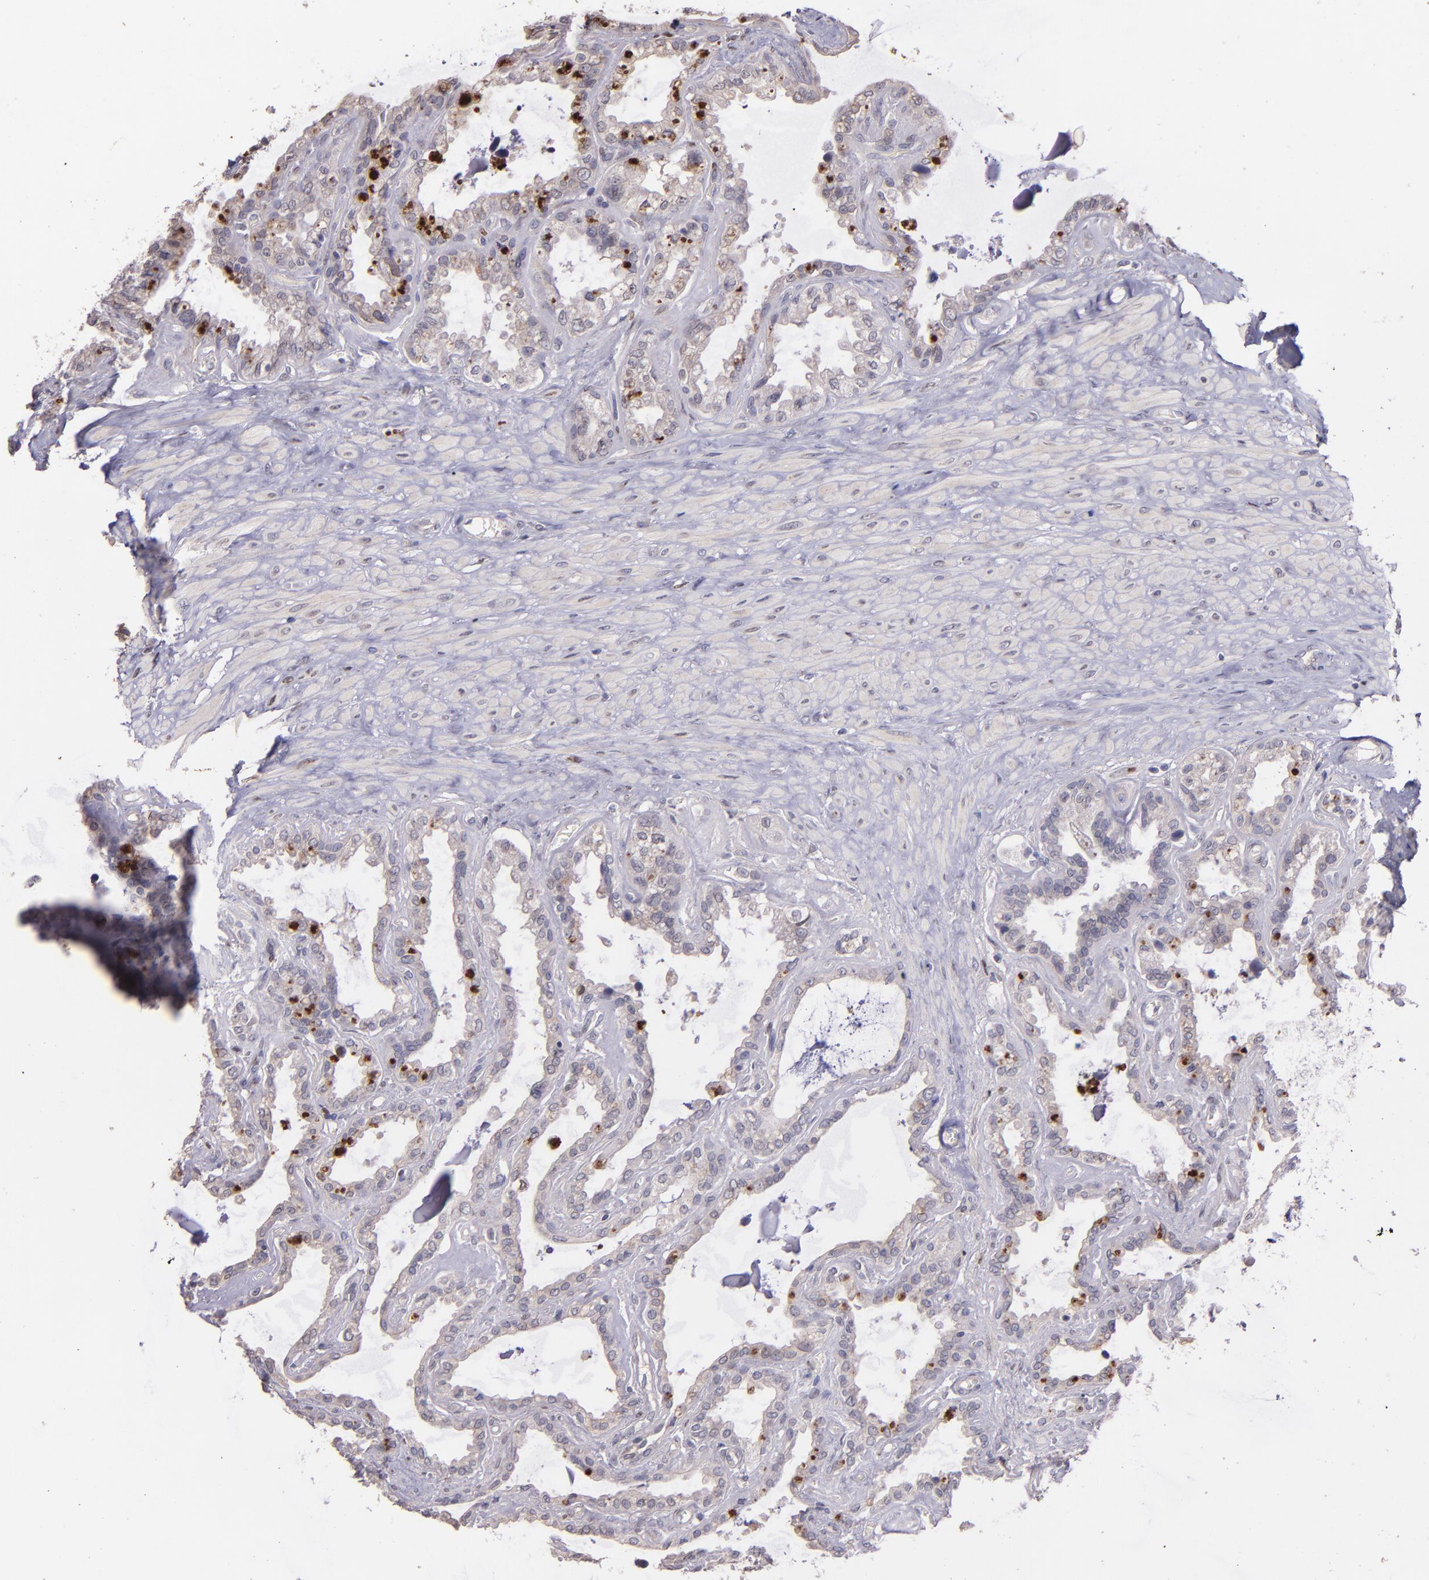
{"staining": {"intensity": "weak", "quantity": "25%-75%", "location": "cytoplasmic/membranous"}, "tissue": "seminal vesicle", "cell_type": "Glandular cells", "image_type": "normal", "snomed": [{"axis": "morphology", "description": "Normal tissue, NOS"}, {"axis": "morphology", "description": "Inflammation, NOS"}, {"axis": "topography", "description": "Urinary bladder"}, {"axis": "topography", "description": "Prostate"}, {"axis": "topography", "description": "Seminal veicle"}], "caption": "About 25%-75% of glandular cells in benign human seminal vesicle exhibit weak cytoplasmic/membranous protein expression as visualized by brown immunohistochemical staining.", "gene": "NUP62CL", "patient": {"sex": "male", "age": 82}}